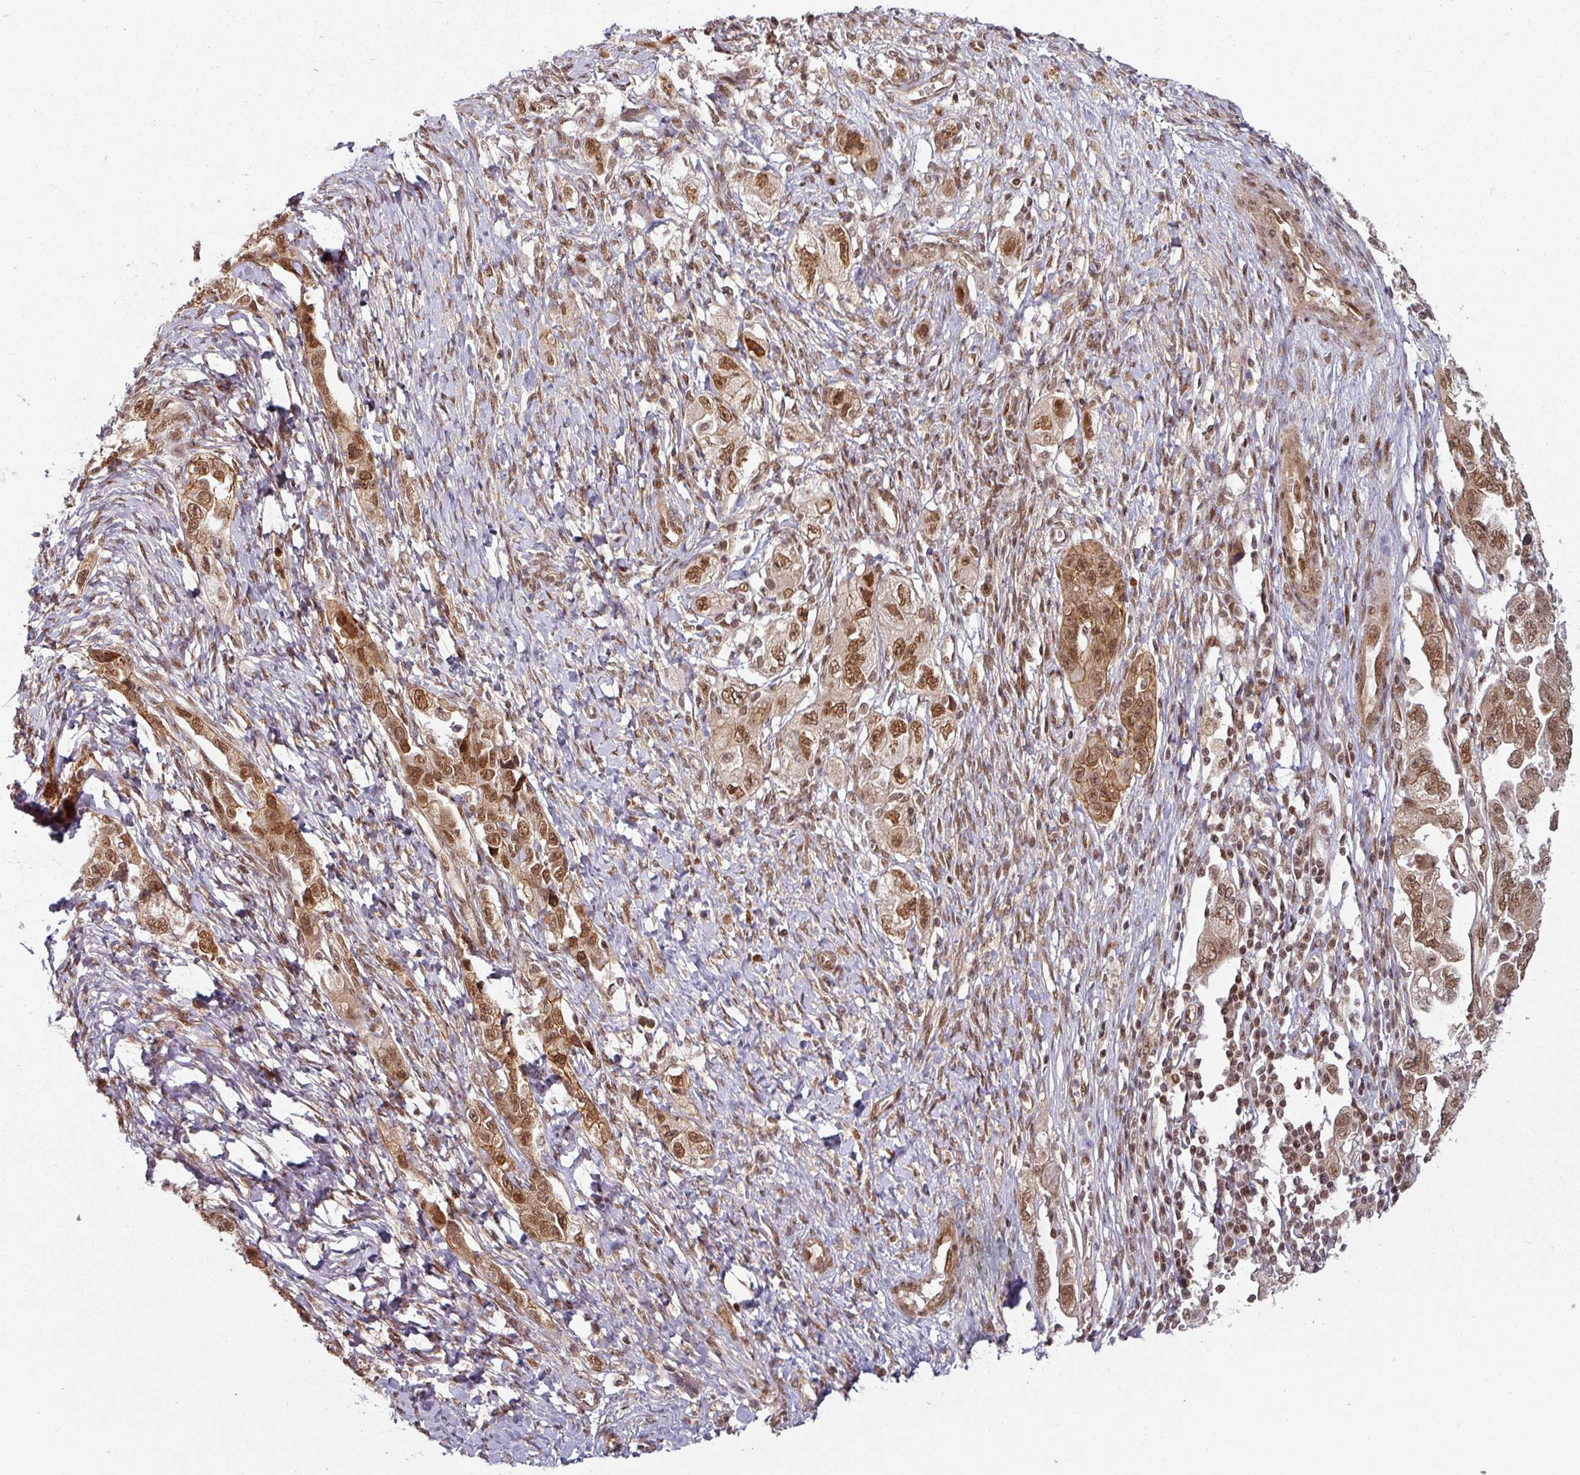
{"staining": {"intensity": "moderate", "quantity": ">75%", "location": "cytoplasmic/membranous,nuclear"}, "tissue": "ovarian cancer", "cell_type": "Tumor cells", "image_type": "cancer", "snomed": [{"axis": "morphology", "description": "Carcinoma, NOS"}, {"axis": "morphology", "description": "Cystadenocarcinoma, serous, NOS"}, {"axis": "topography", "description": "Ovary"}], "caption": "Protein analysis of ovarian cancer tissue reveals moderate cytoplasmic/membranous and nuclear expression in approximately >75% of tumor cells.", "gene": "SIK3", "patient": {"sex": "female", "age": 69}}